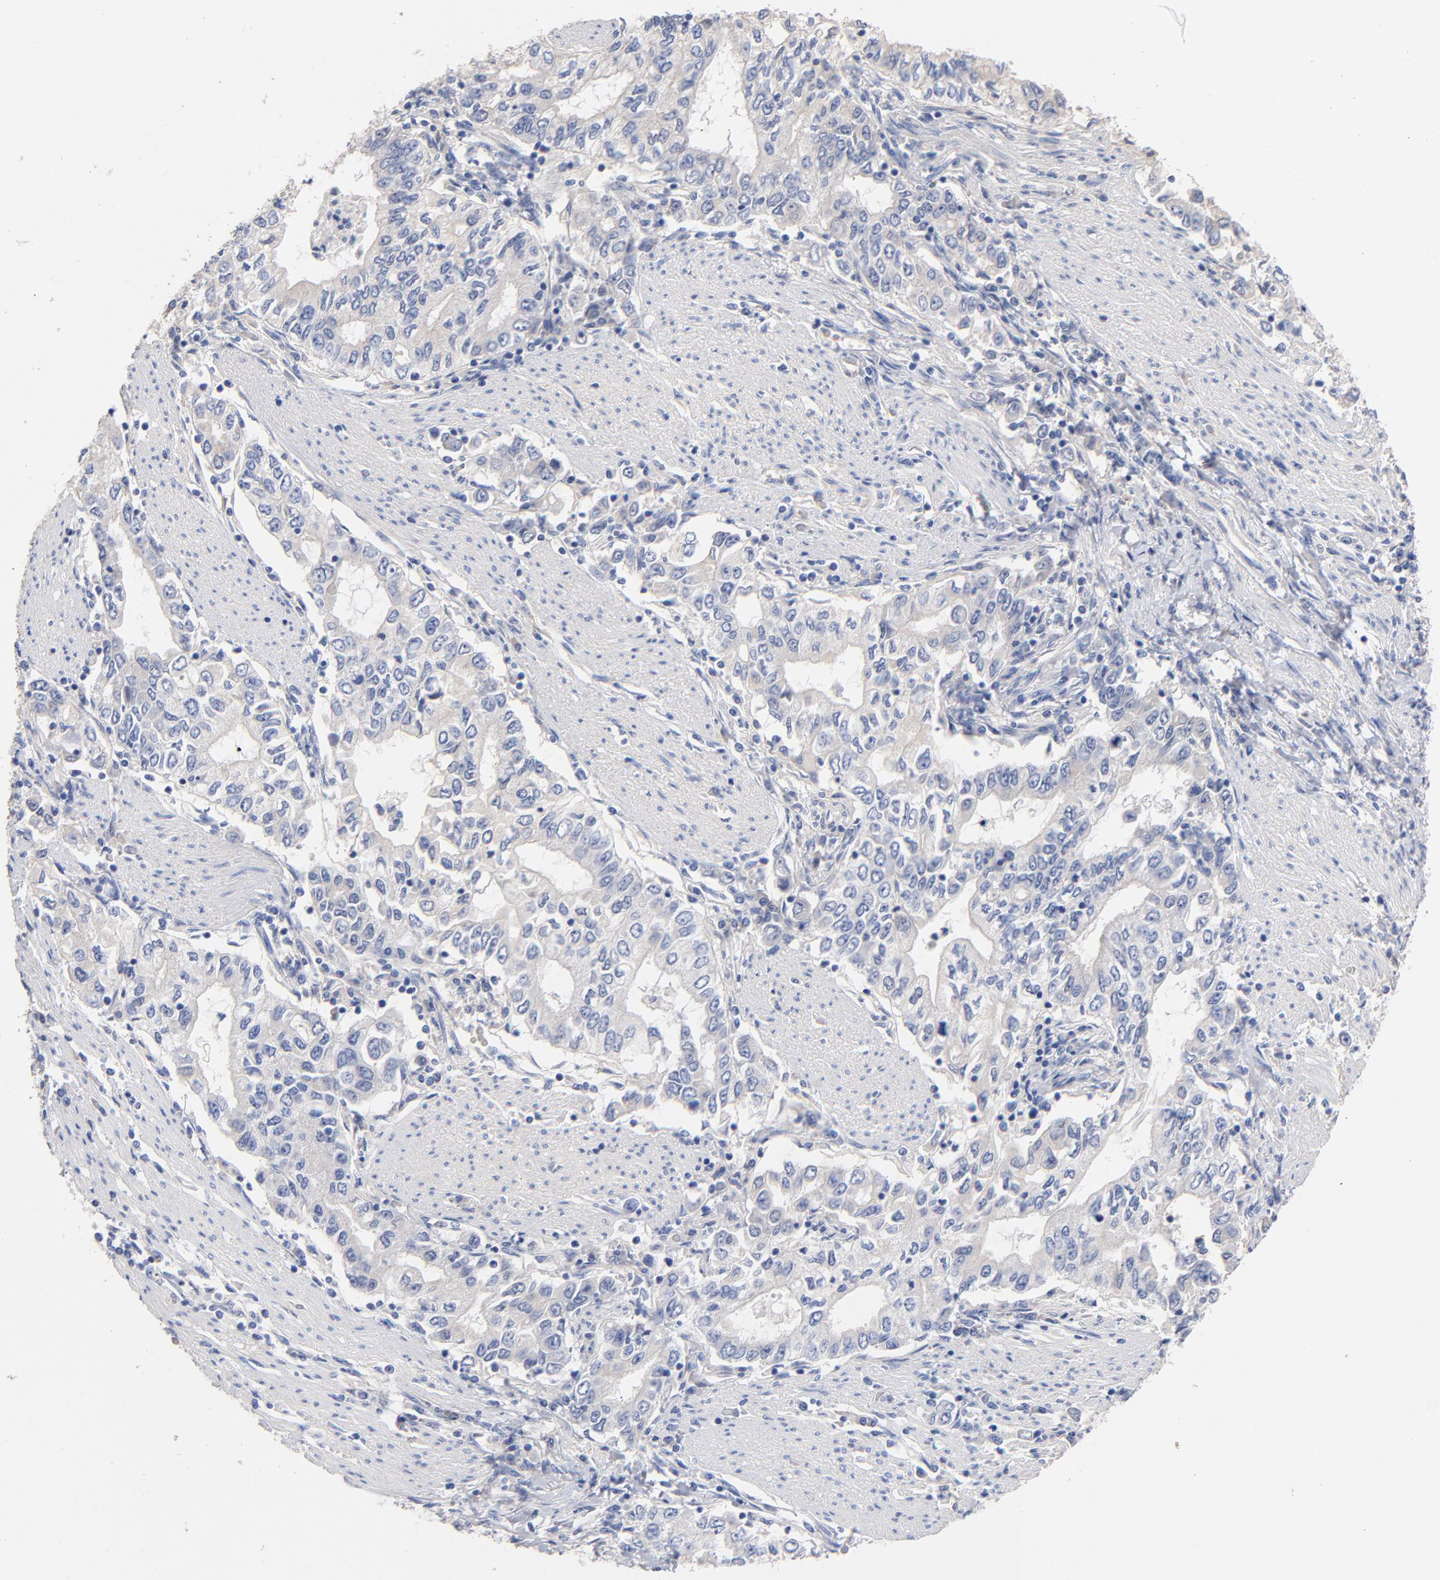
{"staining": {"intensity": "negative", "quantity": "none", "location": "none"}, "tissue": "stomach cancer", "cell_type": "Tumor cells", "image_type": "cancer", "snomed": [{"axis": "morphology", "description": "Adenocarcinoma, NOS"}, {"axis": "topography", "description": "Stomach, lower"}], "caption": "A photomicrograph of human stomach cancer is negative for staining in tumor cells. (IHC, brightfield microscopy, high magnification).", "gene": "CPS1", "patient": {"sex": "female", "age": 72}}